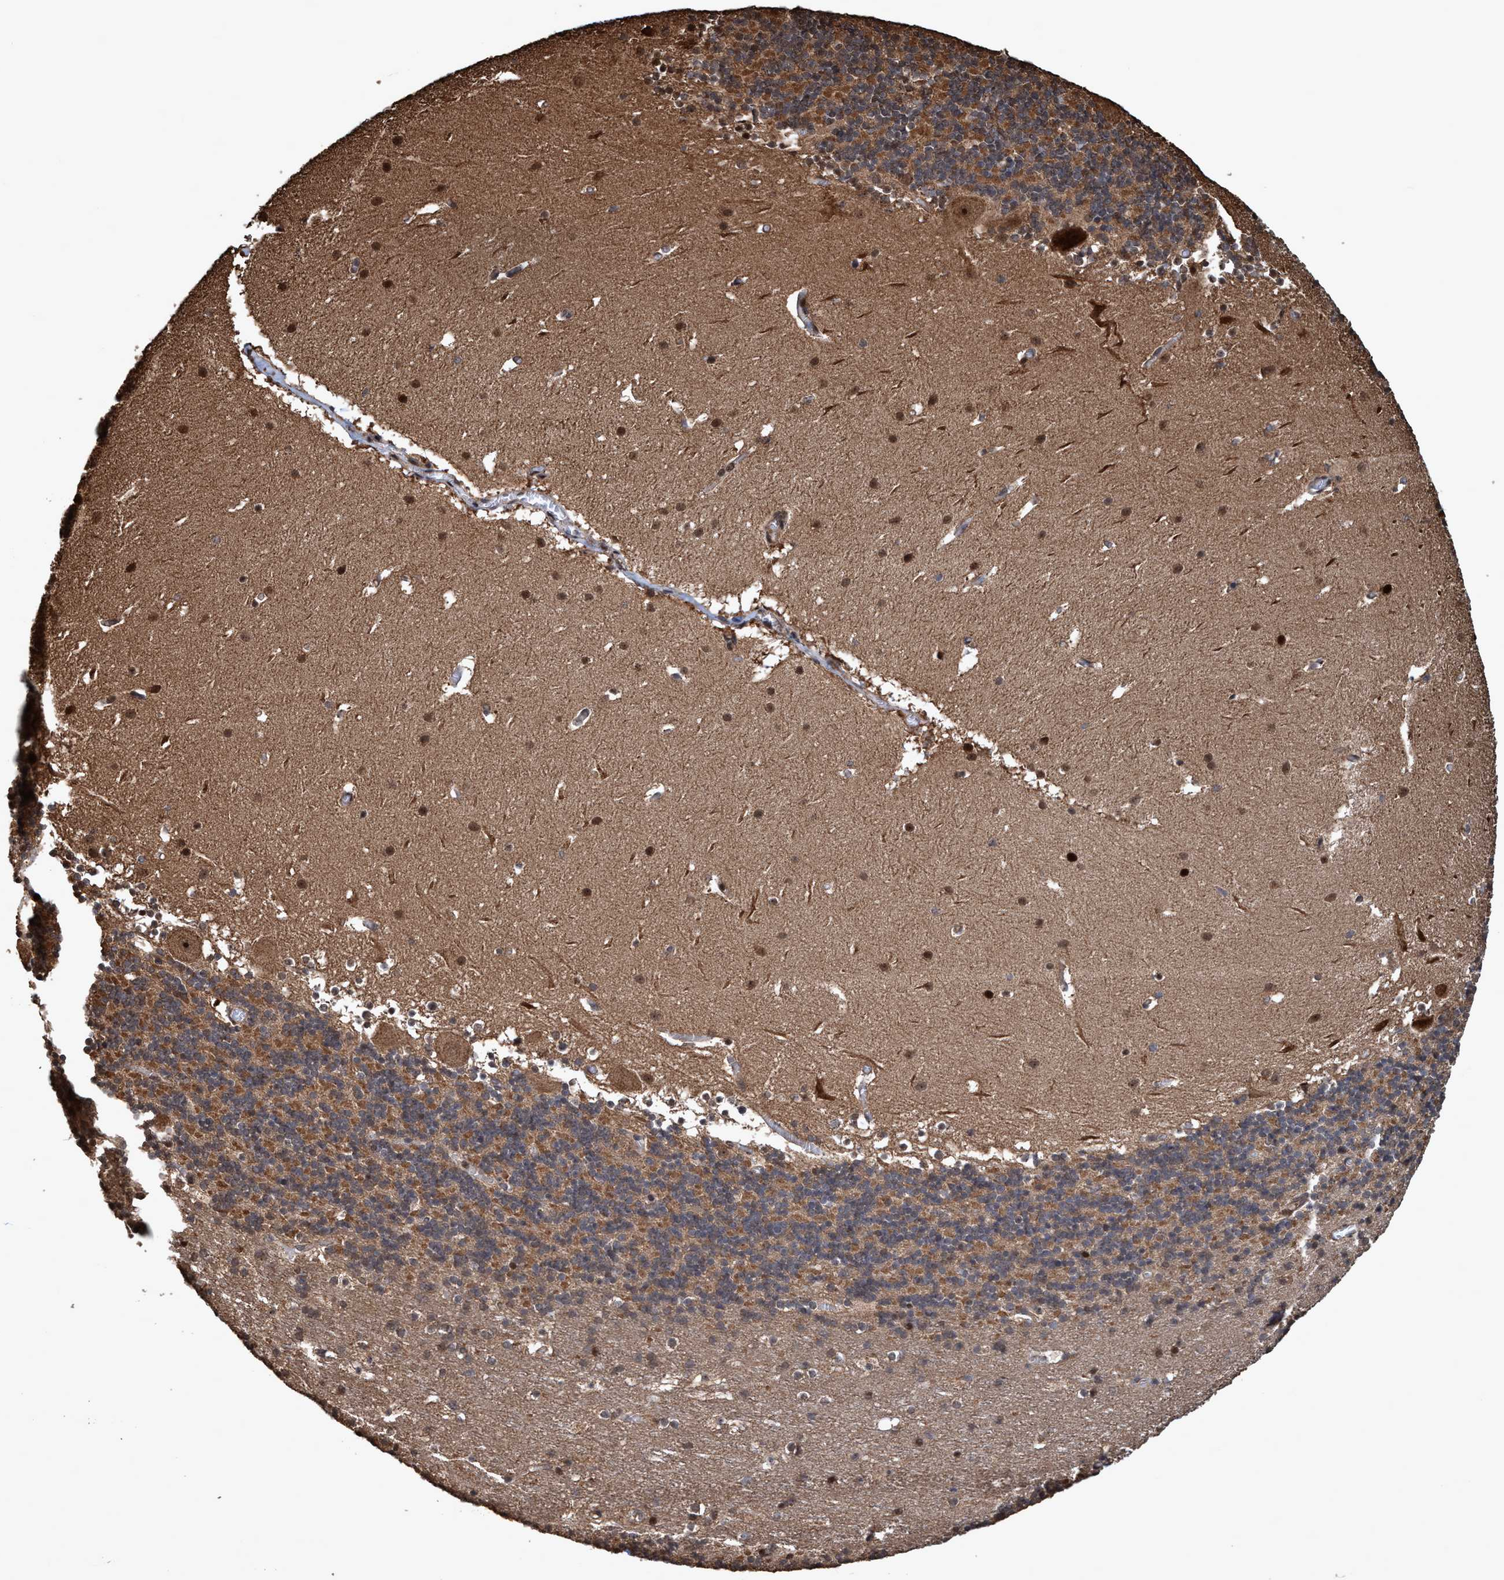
{"staining": {"intensity": "moderate", "quantity": ">75%", "location": "cytoplasmic/membranous,nuclear"}, "tissue": "cerebellum", "cell_type": "Cells in granular layer", "image_type": "normal", "snomed": [{"axis": "morphology", "description": "Normal tissue, NOS"}, {"axis": "topography", "description": "Cerebellum"}], "caption": "This photomicrograph demonstrates normal cerebellum stained with IHC to label a protein in brown. The cytoplasmic/membranous,nuclear of cells in granular layer show moderate positivity for the protein. Nuclei are counter-stained blue.", "gene": "TRPC7", "patient": {"sex": "male", "age": 45}}